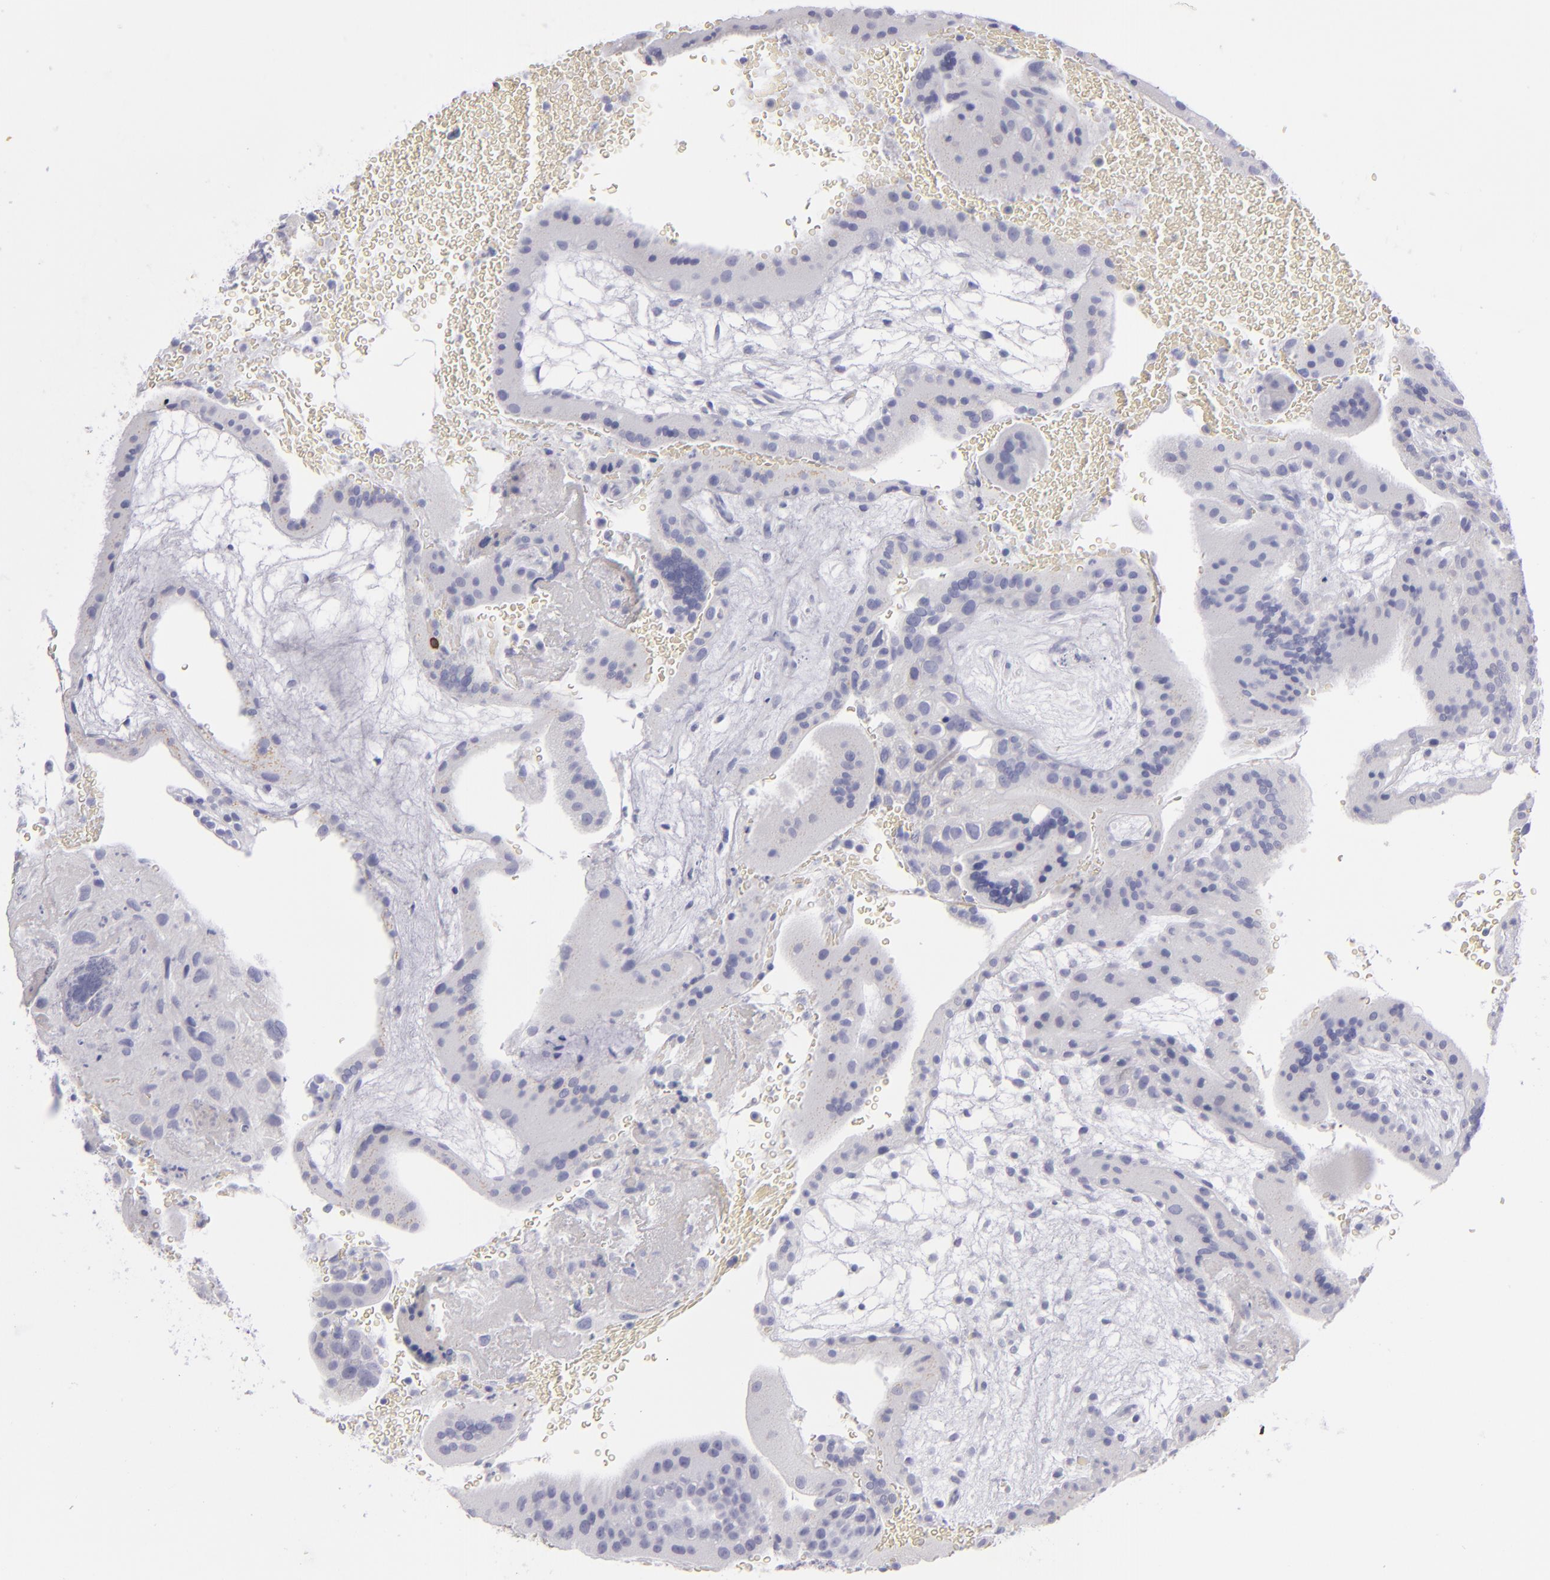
{"staining": {"intensity": "negative", "quantity": "none", "location": "none"}, "tissue": "placenta", "cell_type": "Decidual cells", "image_type": "normal", "snomed": [{"axis": "morphology", "description": "Normal tissue, NOS"}, {"axis": "topography", "description": "Placenta"}], "caption": "High power microscopy image of an immunohistochemistry micrograph of unremarkable placenta, revealing no significant staining in decidual cells. (DAB immunohistochemistry (IHC) visualized using brightfield microscopy, high magnification).", "gene": "CD22", "patient": {"sex": "female", "age": 19}}